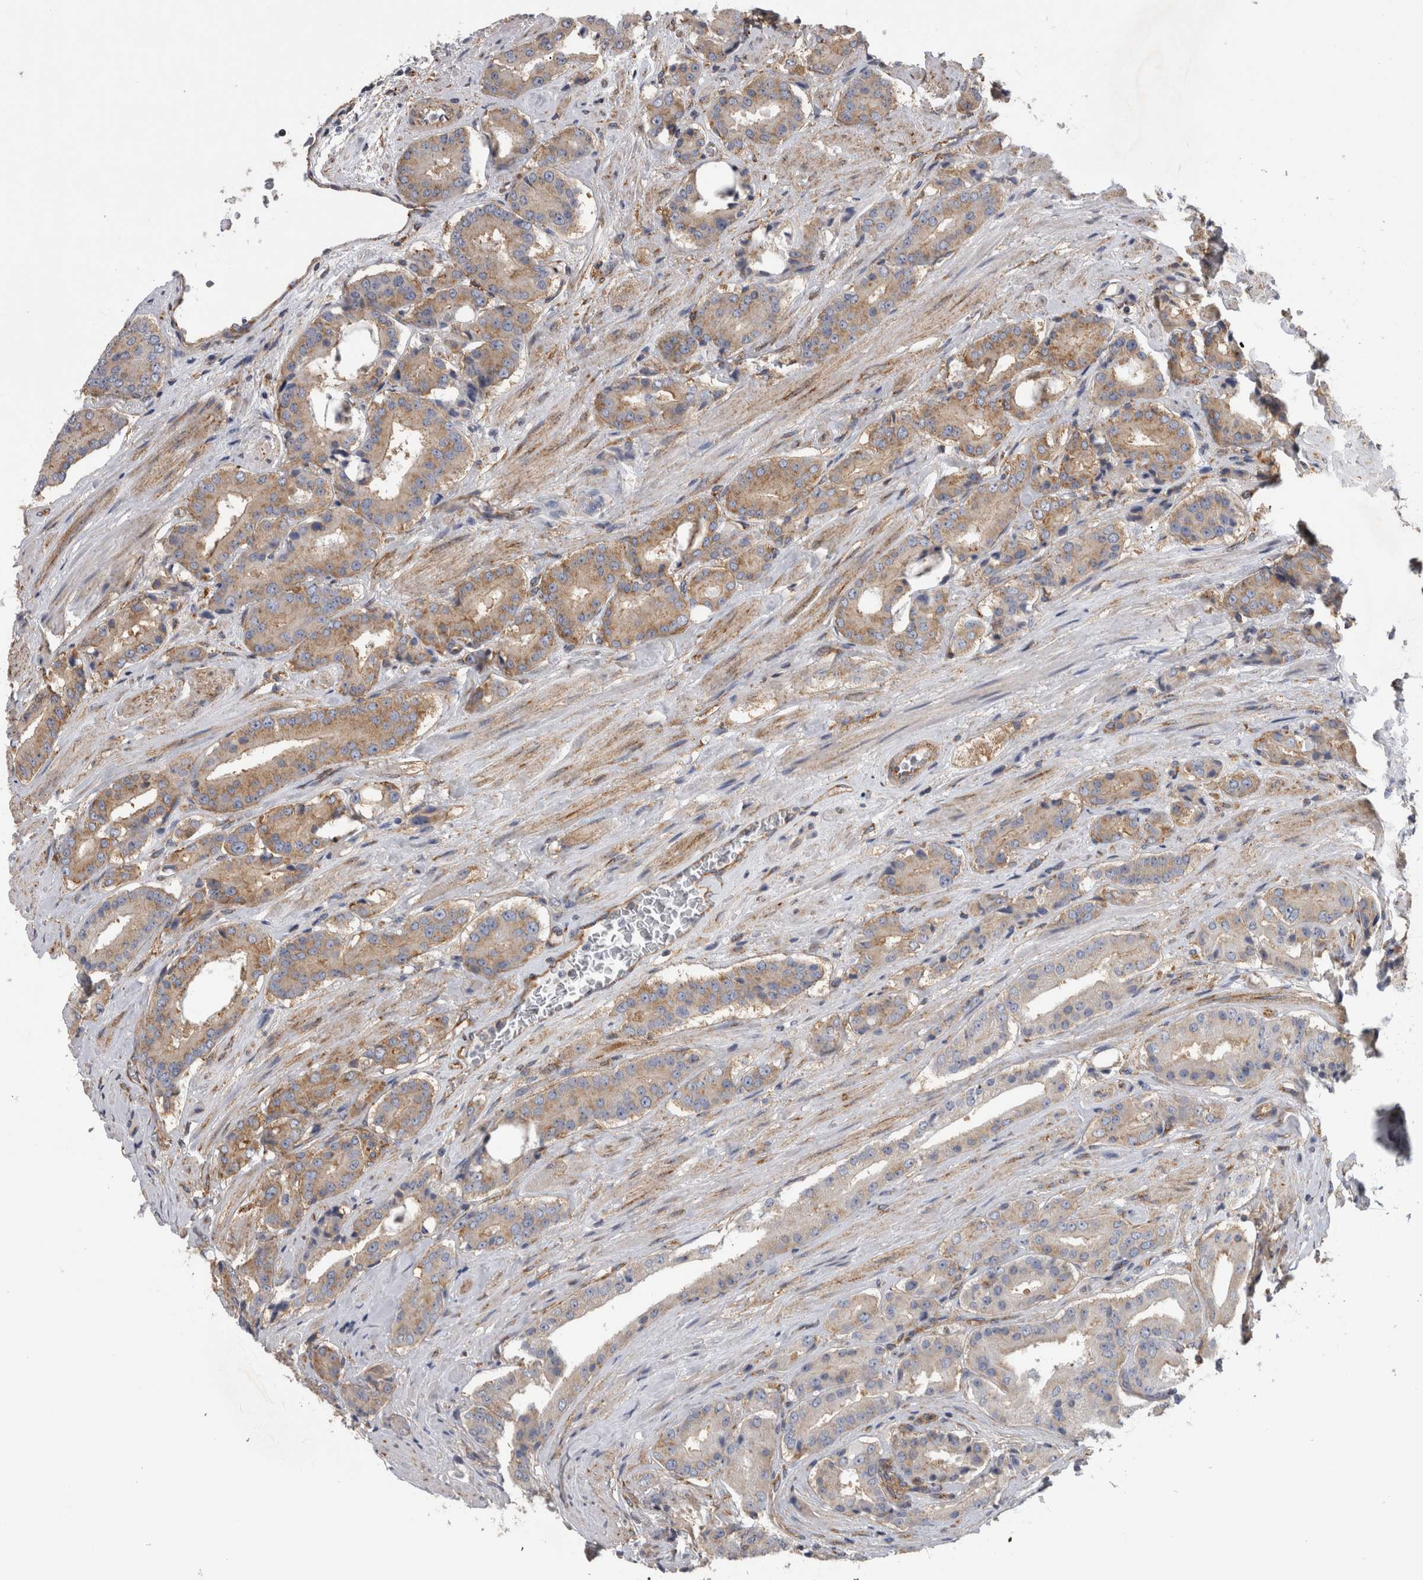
{"staining": {"intensity": "moderate", "quantity": "25%-75%", "location": "cytoplasmic/membranous"}, "tissue": "prostate cancer", "cell_type": "Tumor cells", "image_type": "cancer", "snomed": [{"axis": "morphology", "description": "Adenocarcinoma, High grade"}, {"axis": "topography", "description": "Prostate"}], "caption": "IHC of prostate cancer displays medium levels of moderate cytoplasmic/membranous expression in approximately 25%-75% of tumor cells.", "gene": "ATXN3", "patient": {"sex": "male", "age": 71}}